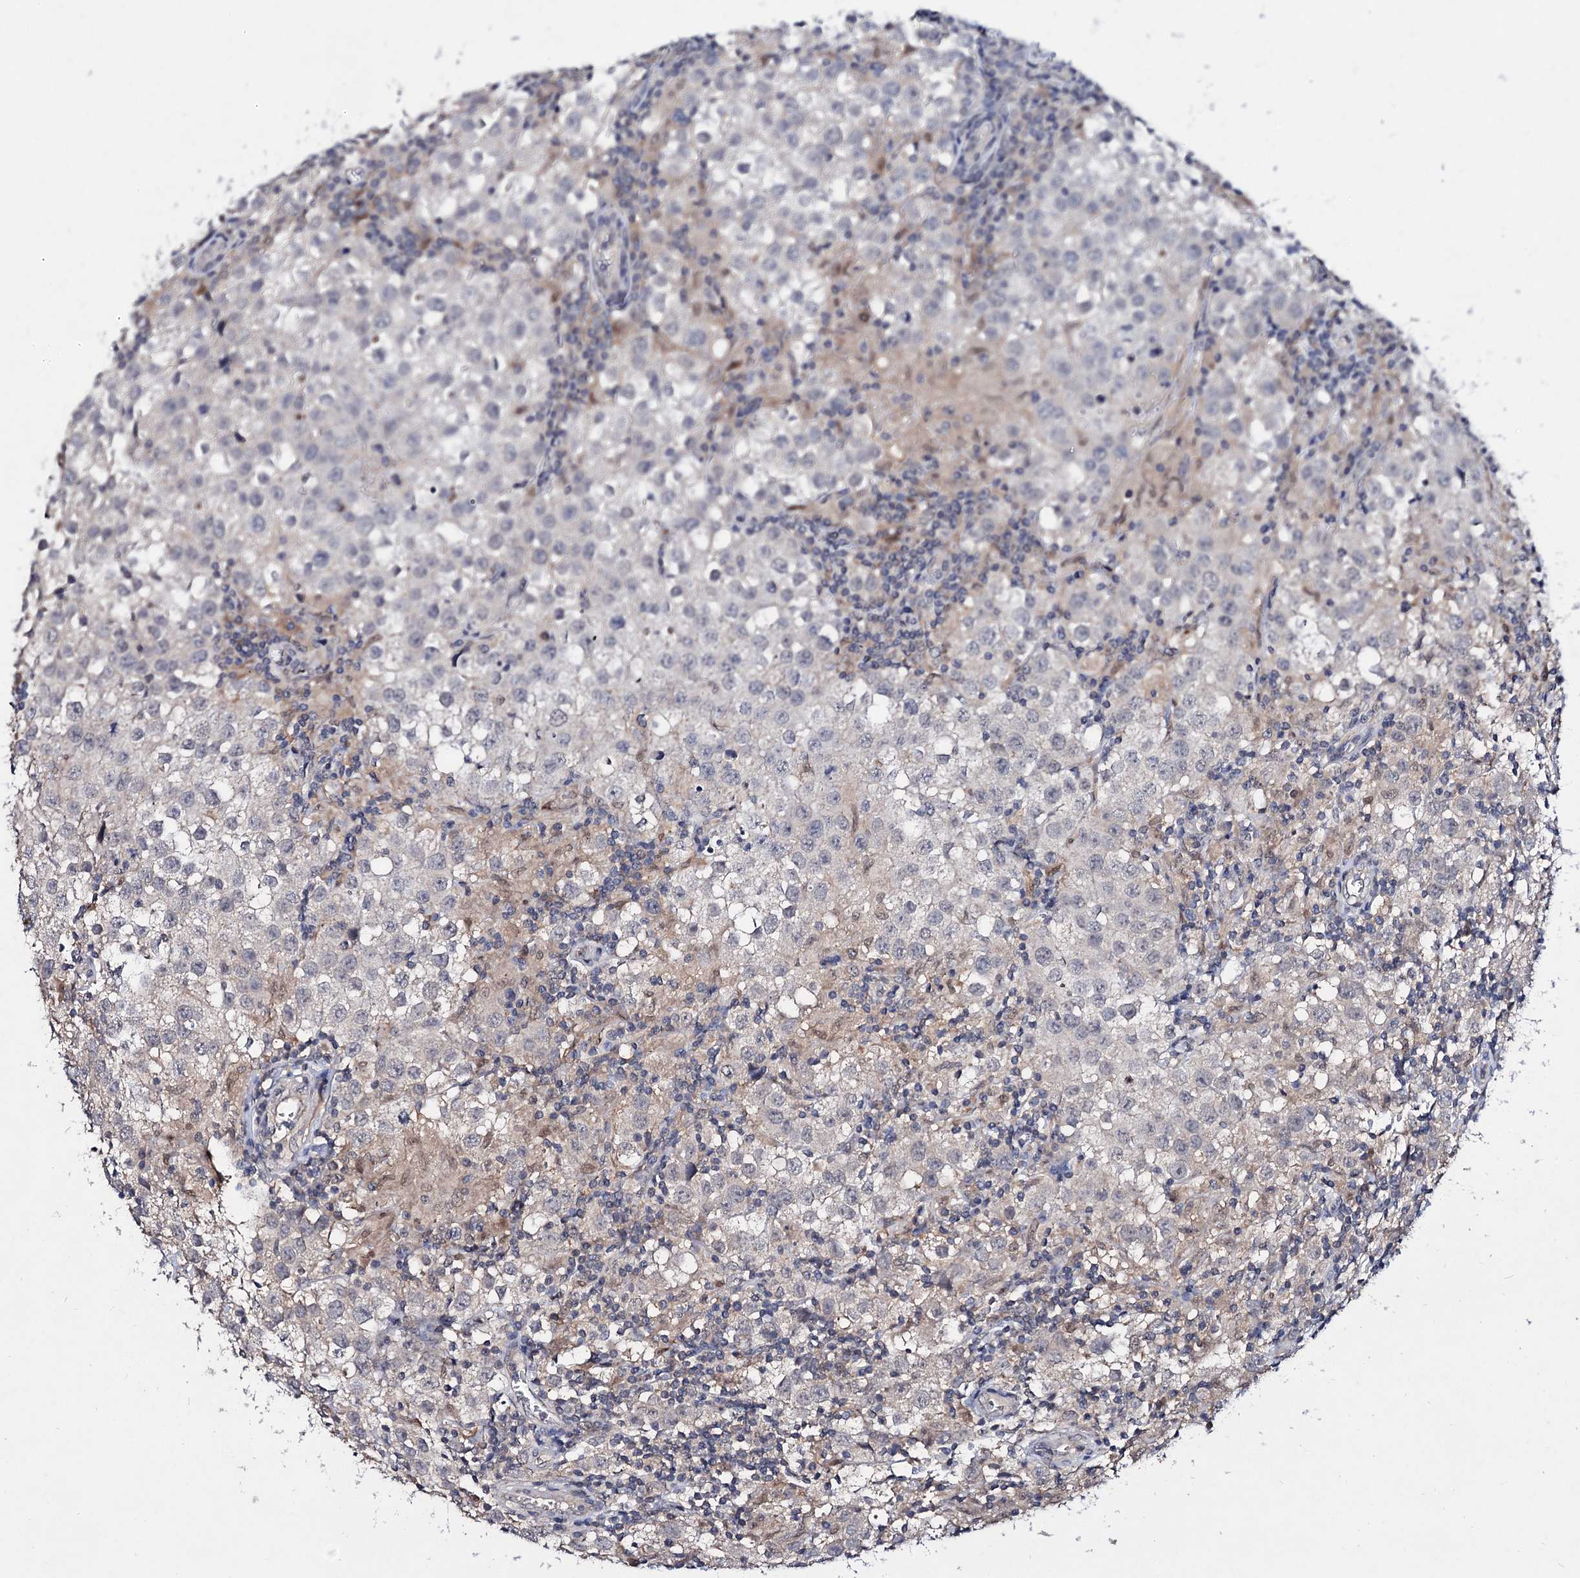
{"staining": {"intensity": "negative", "quantity": "none", "location": "none"}, "tissue": "testis cancer", "cell_type": "Tumor cells", "image_type": "cancer", "snomed": [{"axis": "morphology", "description": "Seminoma, NOS"}, {"axis": "morphology", "description": "Carcinoma, Embryonal, NOS"}, {"axis": "topography", "description": "Testis"}], "caption": "A high-resolution histopathology image shows immunohistochemistry (IHC) staining of testis cancer, which reveals no significant positivity in tumor cells.", "gene": "ACTR6", "patient": {"sex": "male", "age": 43}}